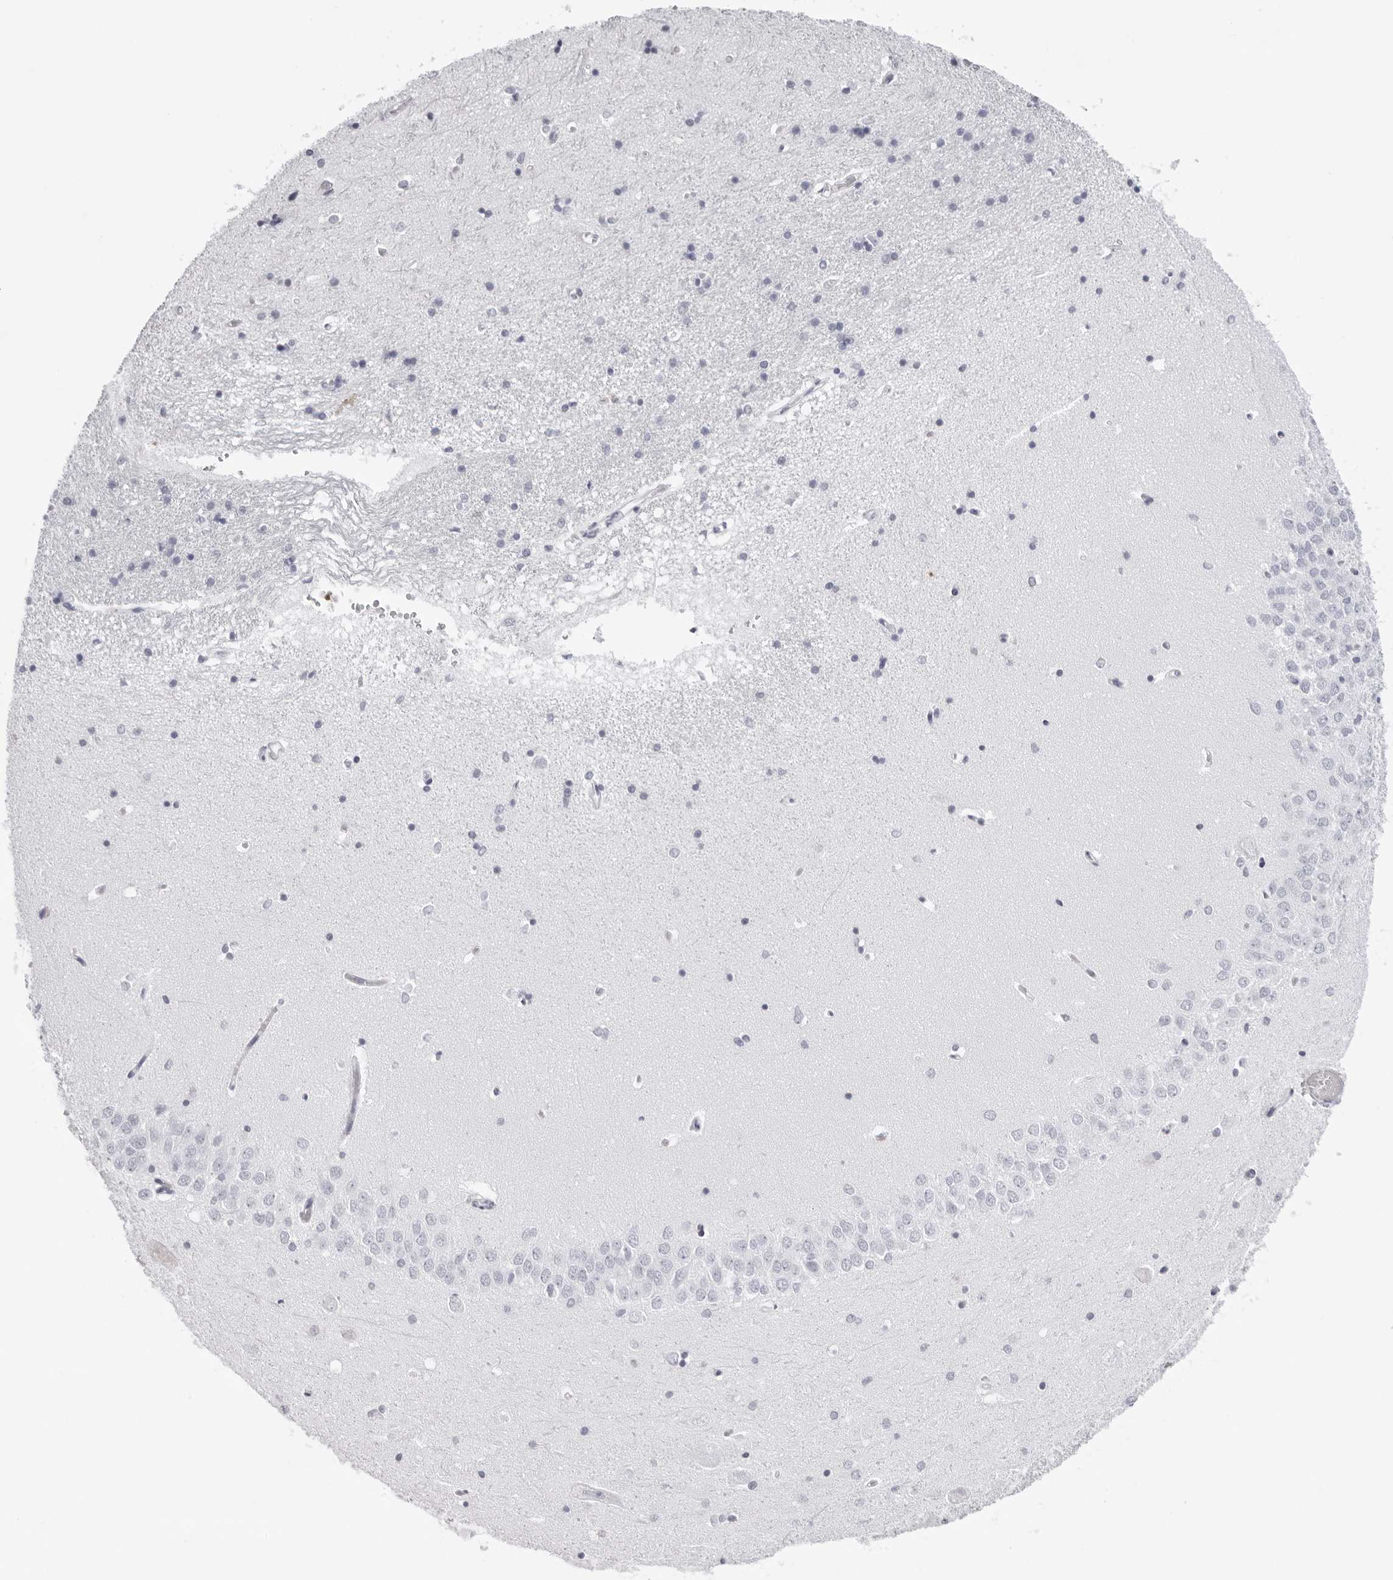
{"staining": {"intensity": "negative", "quantity": "none", "location": "none"}, "tissue": "hippocampus", "cell_type": "Glial cells", "image_type": "normal", "snomed": [{"axis": "morphology", "description": "Normal tissue, NOS"}, {"axis": "topography", "description": "Hippocampus"}], "caption": "Hippocampus stained for a protein using immunohistochemistry demonstrates no positivity glial cells.", "gene": "INSL3", "patient": {"sex": "male", "age": 45}}